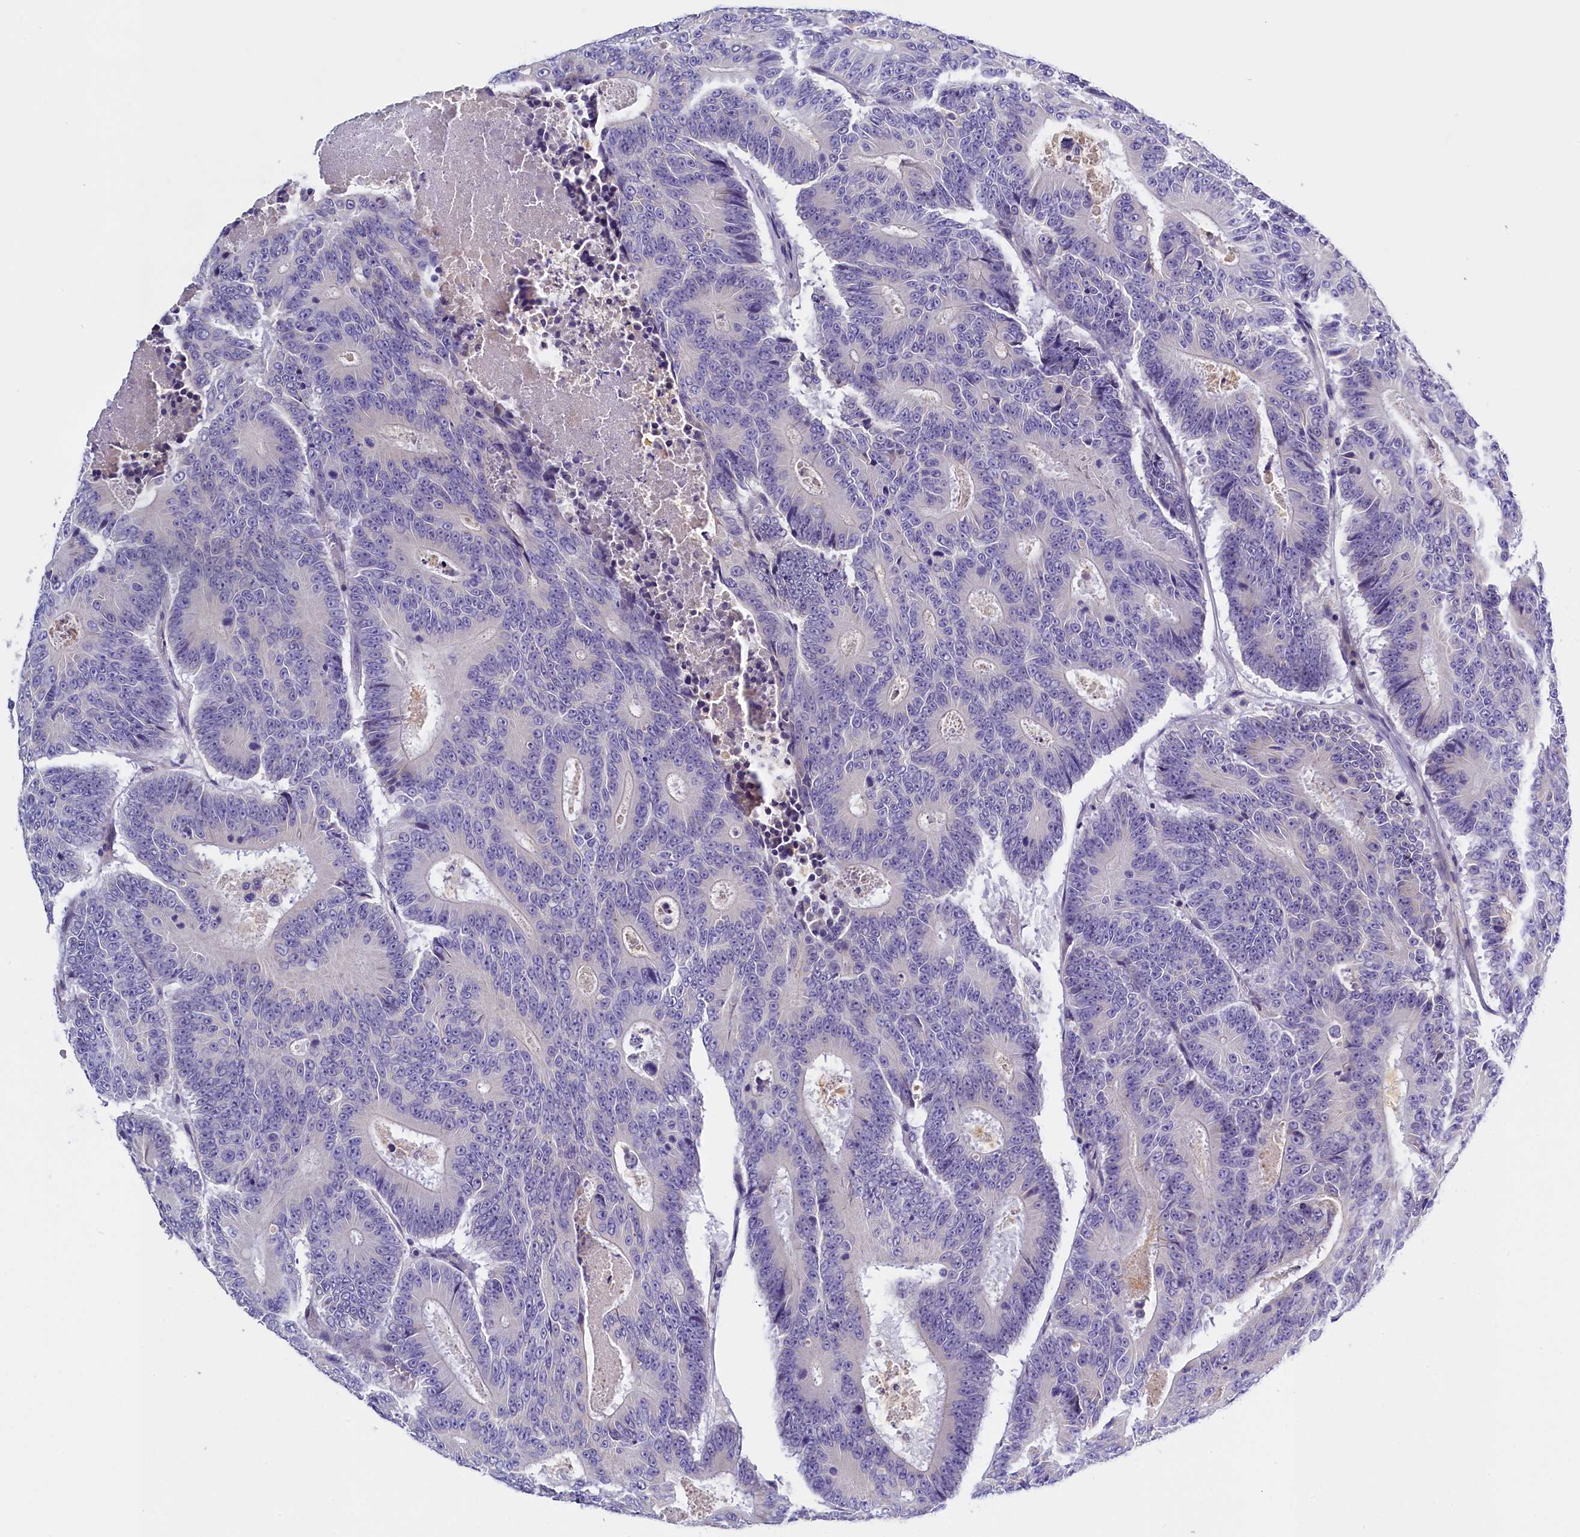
{"staining": {"intensity": "negative", "quantity": "none", "location": "none"}, "tissue": "colorectal cancer", "cell_type": "Tumor cells", "image_type": "cancer", "snomed": [{"axis": "morphology", "description": "Adenocarcinoma, NOS"}, {"axis": "topography", "description": "Colon"}], "caption": "This is an immunohistochemistry (IHC) image of human colorectal cancer (adenocarcinoma). There is no expression in tumor cells.", "gene": "RTTN", "patient": {"sex": "male", "age": 83}}